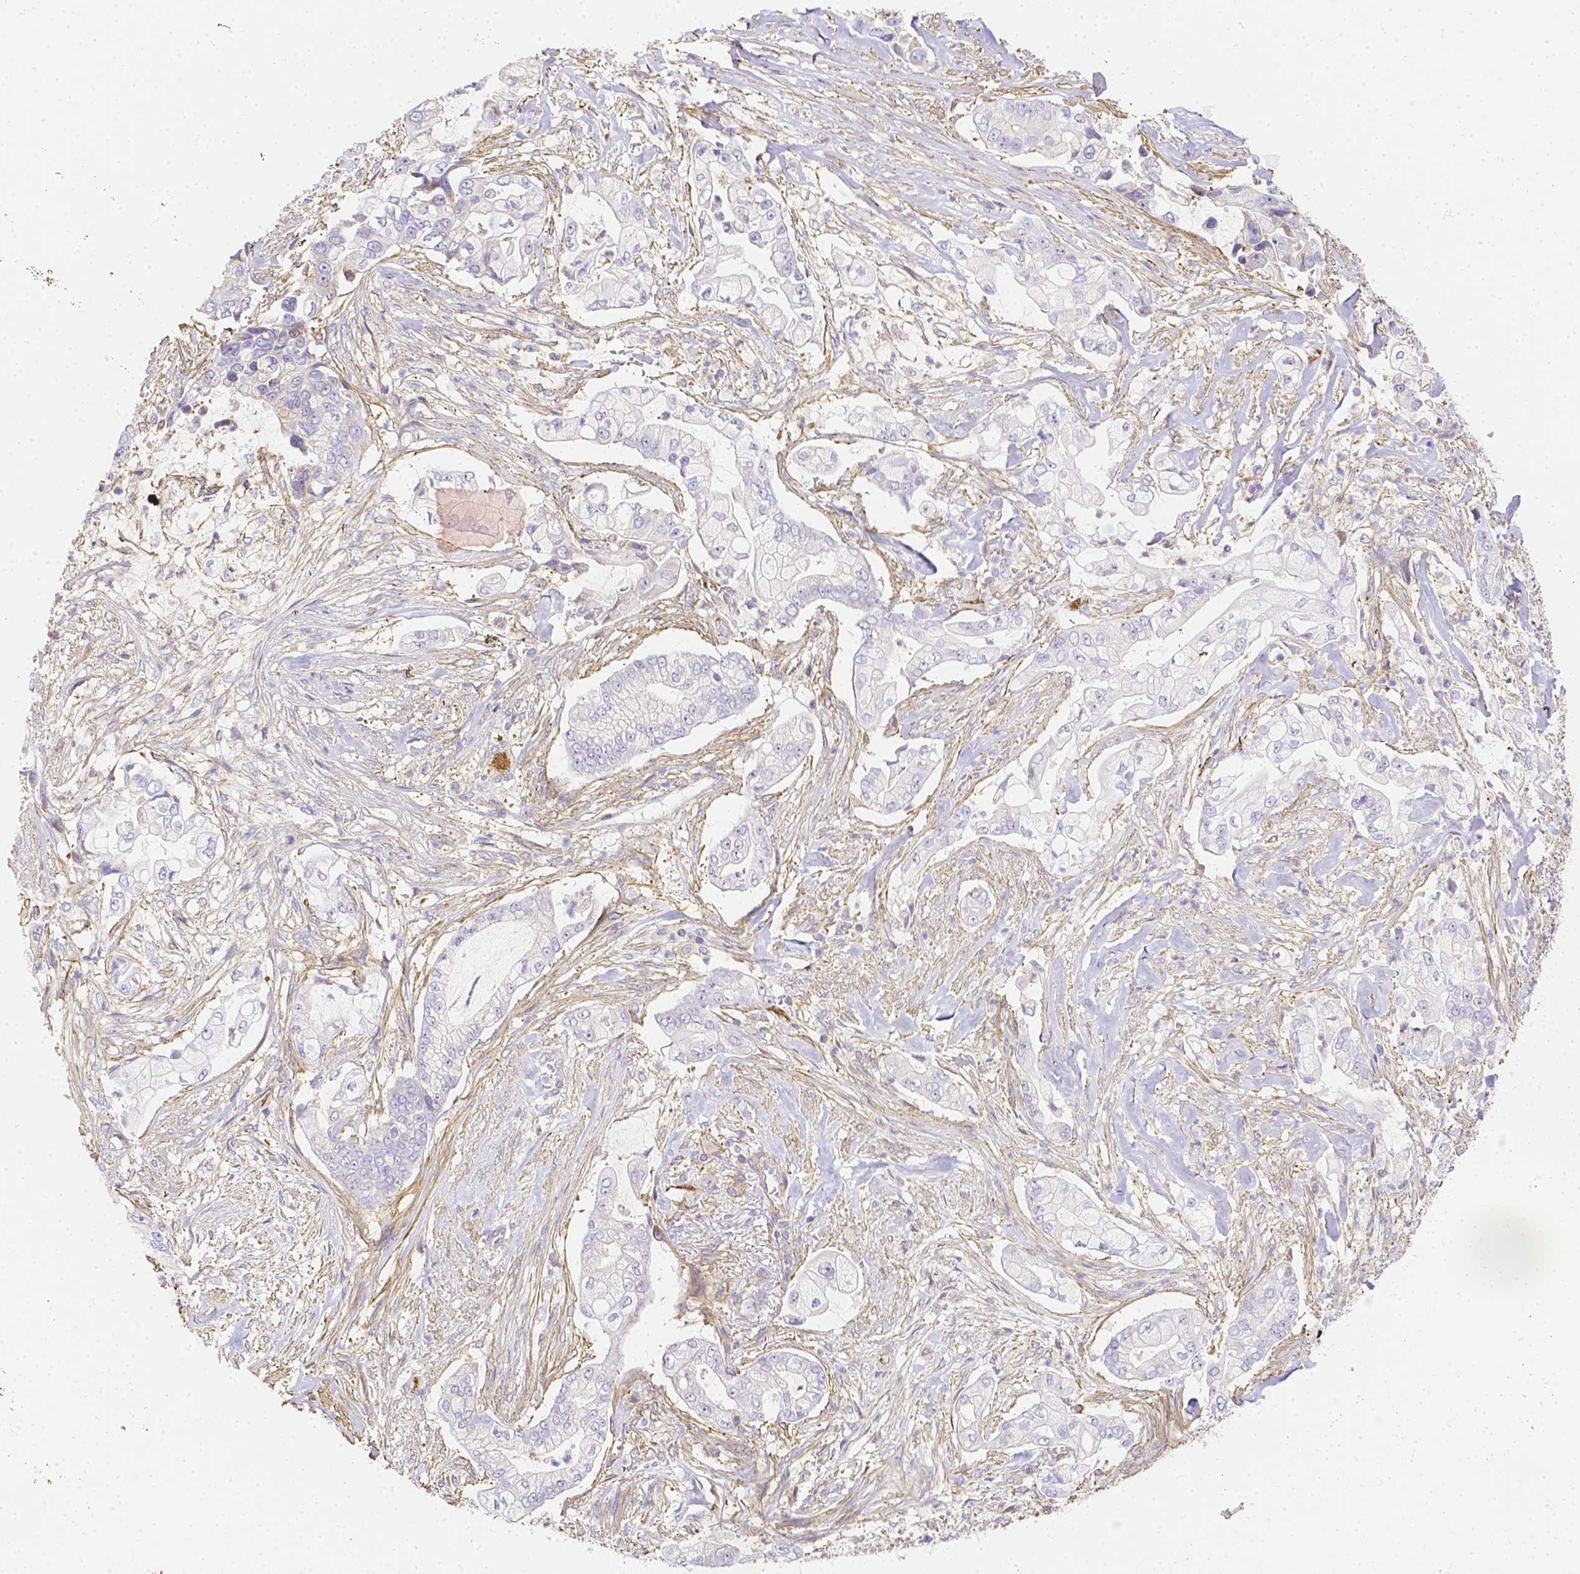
{"staining": {"intensity": "negative", "quantity": "none", "location": "none"}, "tissue": "pancreatic cancer", "cell_type": "Tumor cells", "image_type": "cancer", "snomed": [{"axis": "morphology", "description": "Adenocarcinoma, NOS"}, {"axis": "topography", "description": "Pancreas"}], "caption": "High power microscopy micrograph of an immunohistochemistry (IHC) photomicrograph of adenocarcinoma (pancreatic), revealing no significant expression in tumor cells.", "gene": "ASAH2", "patient": {"sex": "female", "age": 69}}